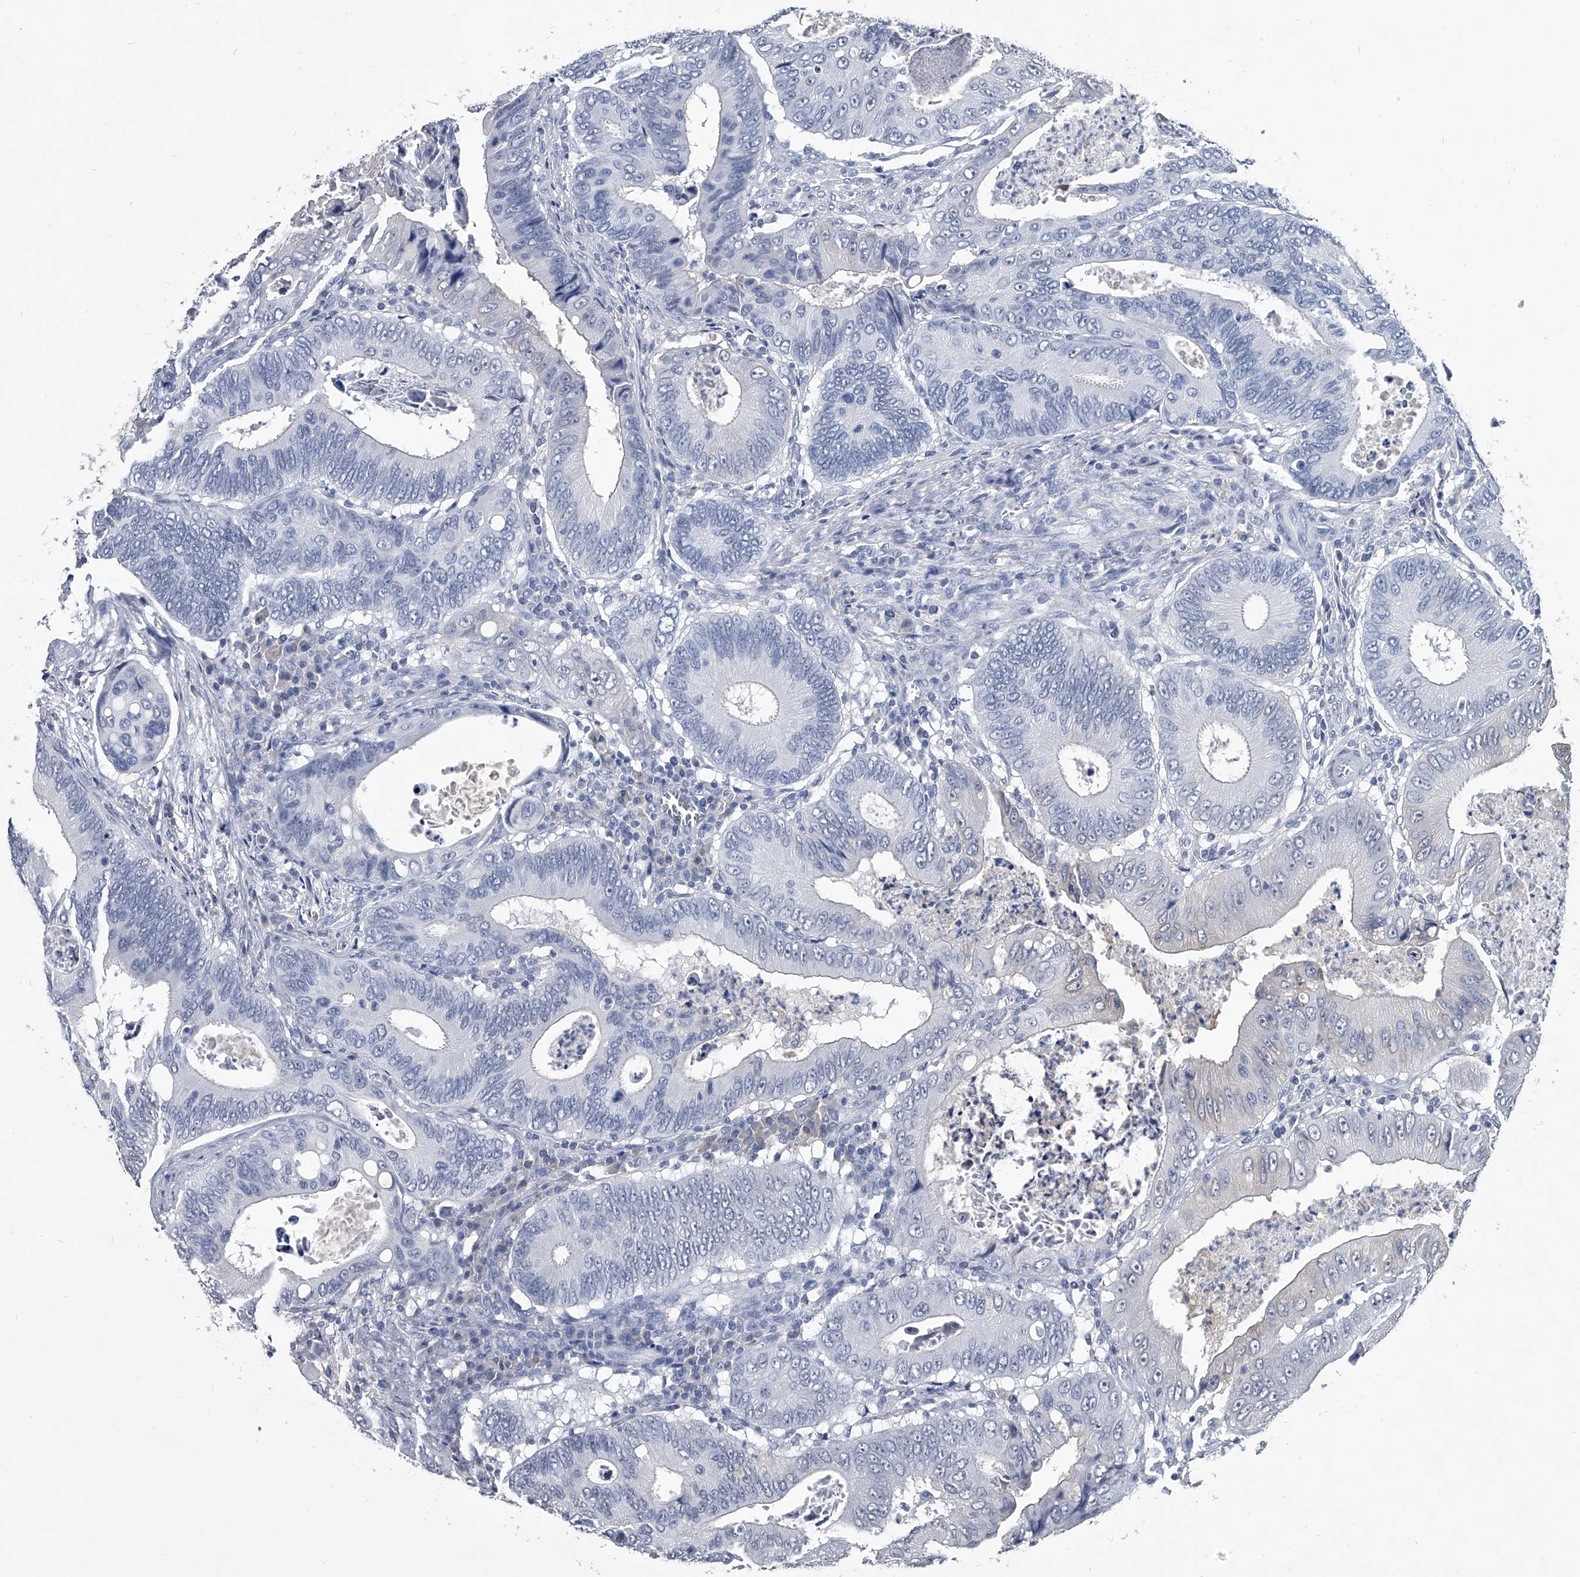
{"staining": {"intensity": "negative", "quantity": "none", "location": "none"}, "tissue": "colorectal cancer", "cell_type": "Tumor cells", "image_type": "cancer", "snomed": [{"axis": "morphology", "description": "Inflammation, NOS"}, {"axis": "morphology", "description": "Adenocarcinoma, NOS"}, {"axis": "topography", "description": "Colon"}], "caption": "The histopathology image shows no significant expression in tumor cells of colorectal cancer.", "gene": "BCAS1", "patient": {"sex": "male", "age": 72}}